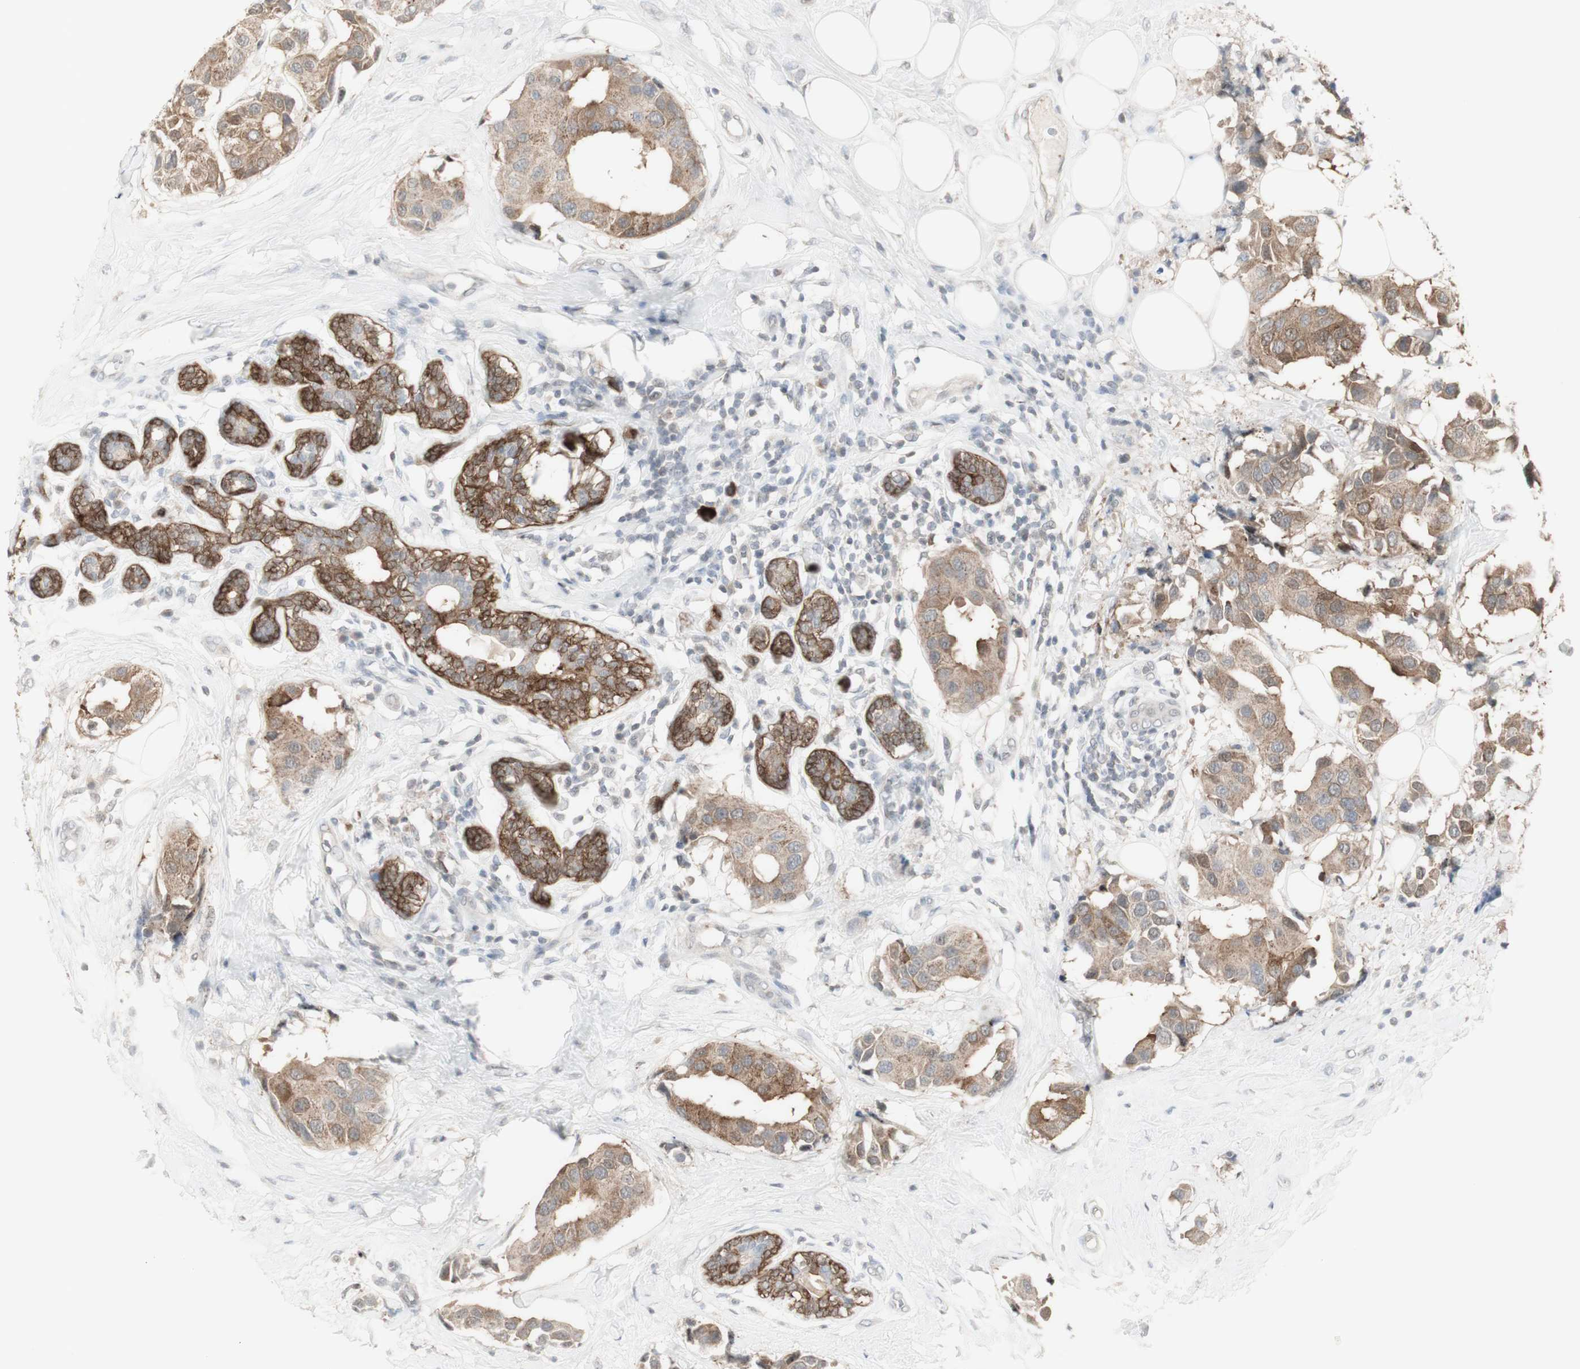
{"staining": {"intensity": "moderate", "quantity": ">75%", "location": "cytoplasmic/membranous"}, "tissue": "breast cancer", "cell_type": "Tumor cells", "image_type": "cancer", "snomed": [{"axis": "morphology", "description": "Normal tissue, NOS"}, {"axis": "morphology", "description": "Duct carcinoma"}, {"axis": "topography", "description": "Breast"}], "caption": "This image displays IHC staining of breast cancer (infiltrating ductal carcinoma), with medium moderate cytoplasmic/membranous staining in approximately >75% of tumor cells.", "gene": "C1orf116", "patient": {"sex": "female", "age": 39}}